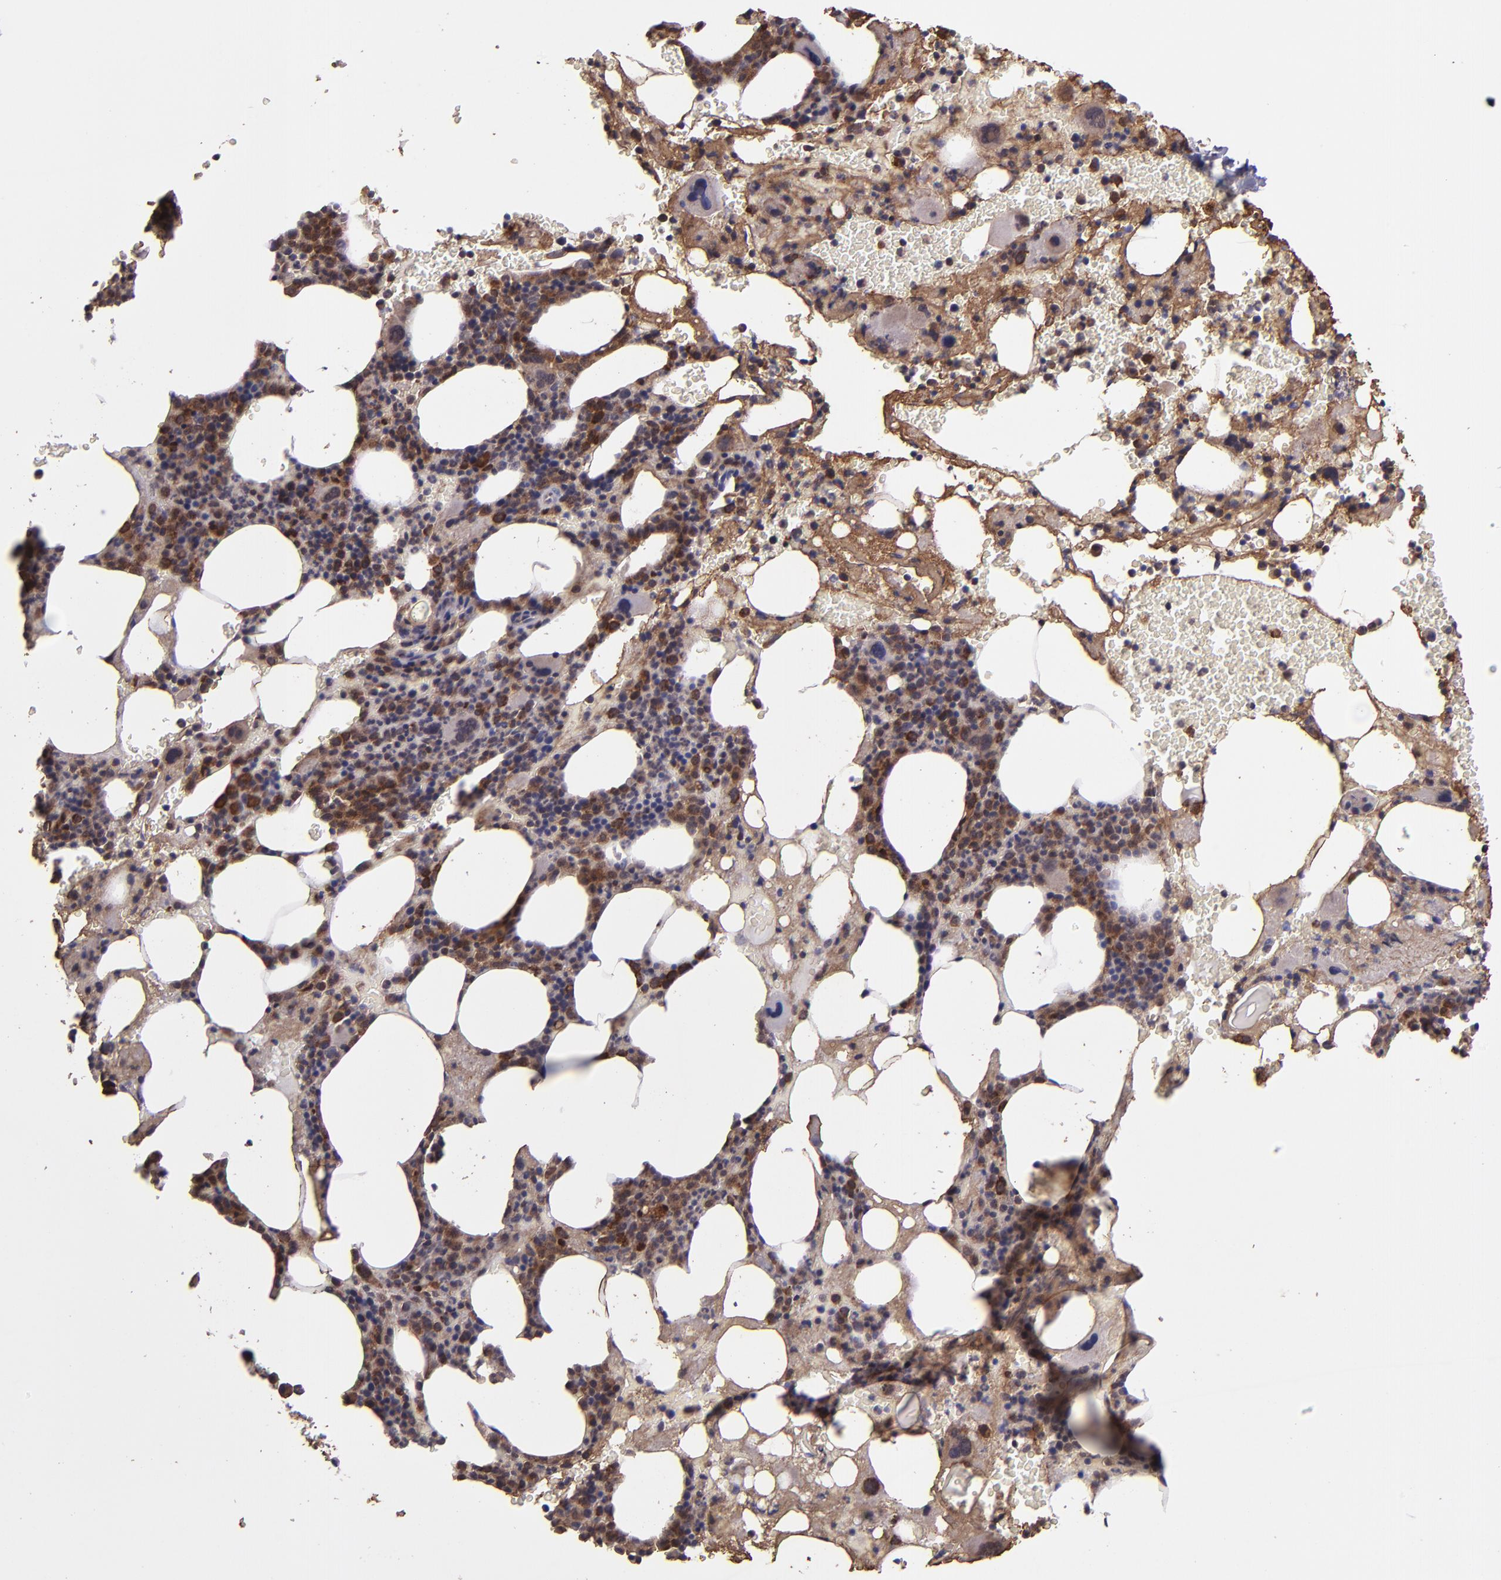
{"staining": {"intensity": "moderate", "quantity": ">75%", "location": "cytoplasmic/membranous"}, "tissue": "bone marrow", "cell_type": "Hematopoietic cells", "image_type": "normal", "snomed": [{"axis": "morphology", "description": "Normal tissue, NOS"}, {"axis": "topography", "description": "Bone marrow"}], "caption": "DAB (3,3'-diaminobenzidine) immunohistochemical staining of unremarkable bone marrow shows moderate cytoplasmic/membranous protein expression in about >75% of hematopoietic cells. Immunohistochemistry (ihc) stains the protein in brown and the nuclei are stained blue.", "gene": "USP51", "patient": {"sex": "male", "age": 82}}